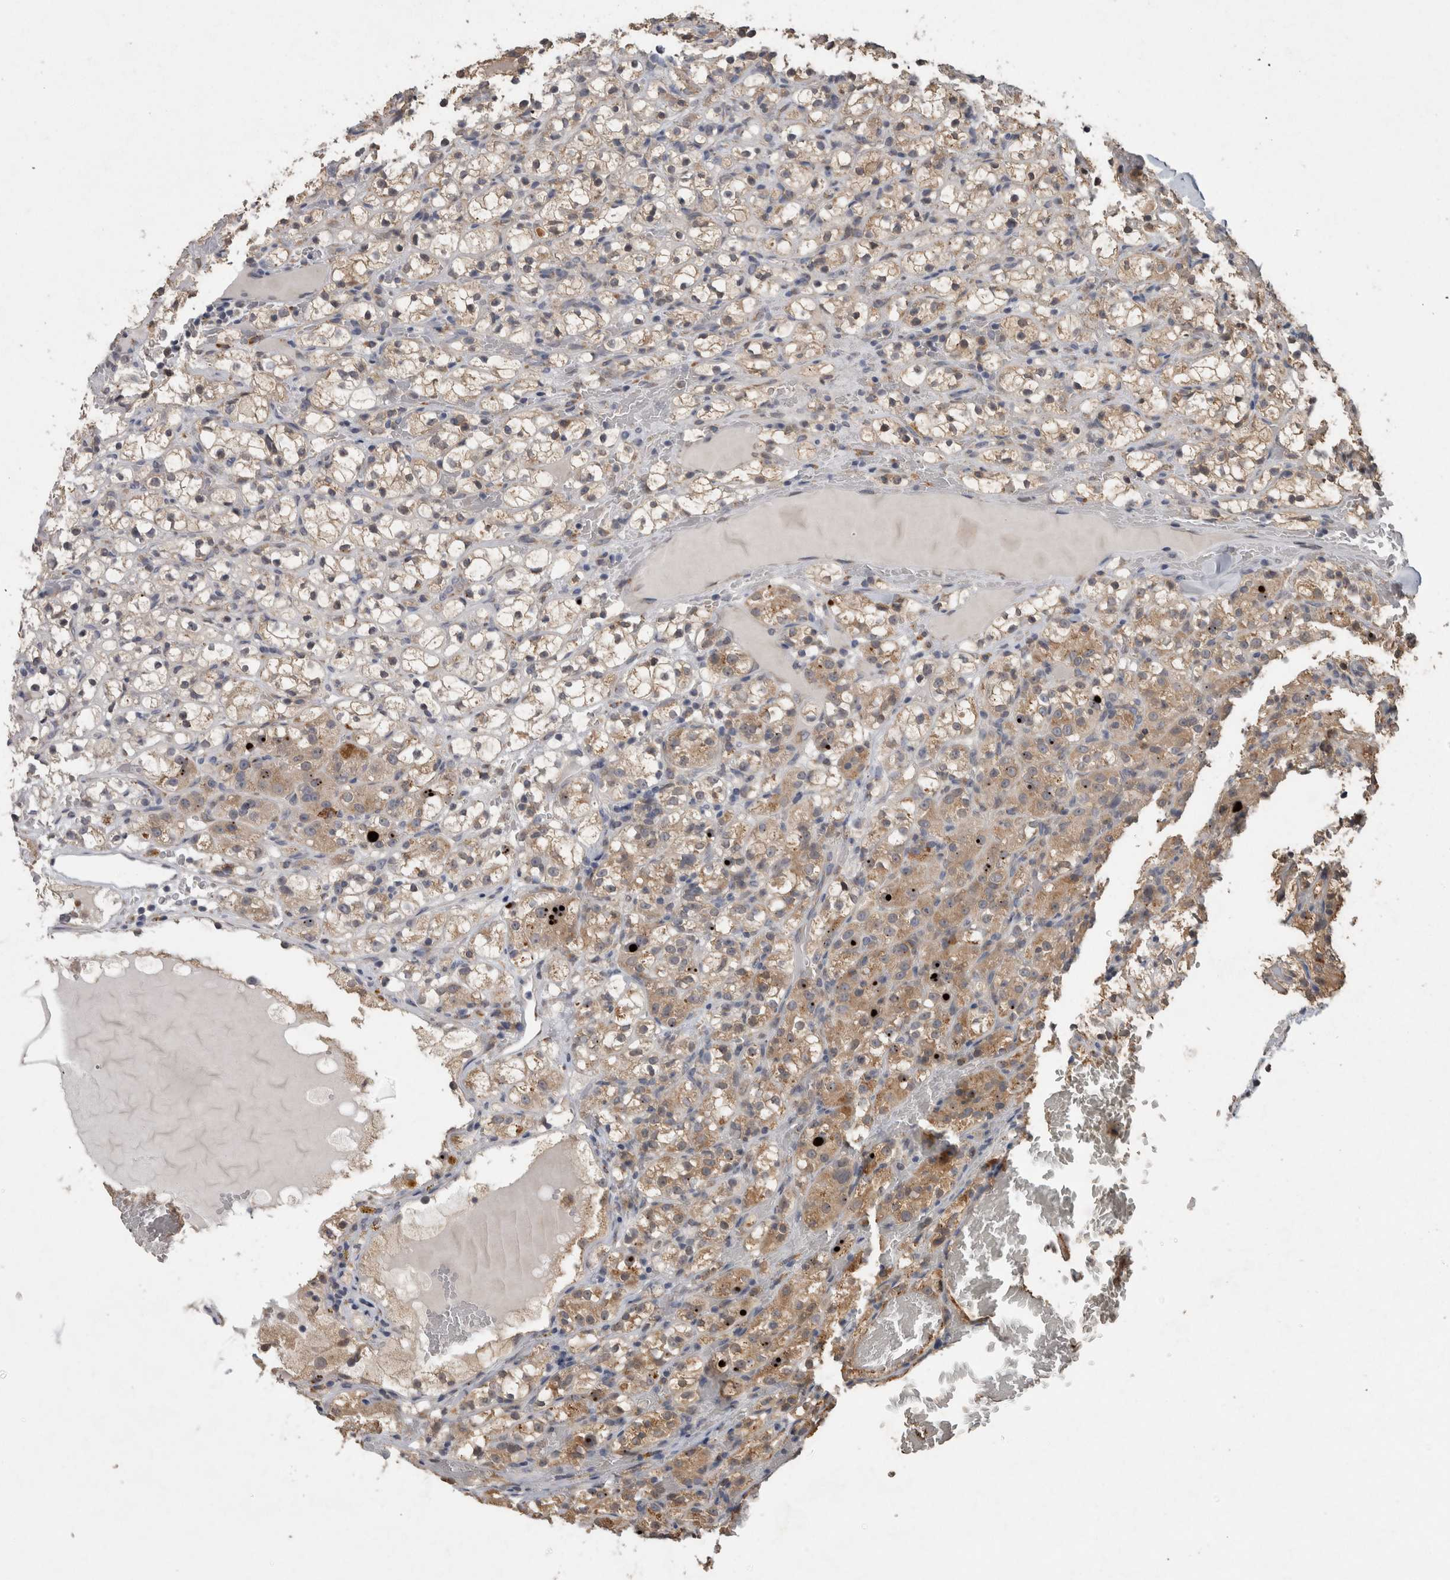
{"staining": {"intensity": "weak", "quantity": "25%-75%", "location": "cytoplasmic/membranous"}, "tissue": "renal cancer", "cell_type": "Tumor cells", "image_type": "cancer", "snomed": [{"axis": "morphology", "description": "Adenocarcinoma, NOS"}, {"axis": "topography", "description": "Kidney"}], "caption": "Protein expression analysis of human renal adenocarcinoma reveals weak cytoplasmic/membranous positivity in about 25%-75% of tumor cells.", "gene": "ADGRL3", "patient": {"sex": "male", "age": 61}}